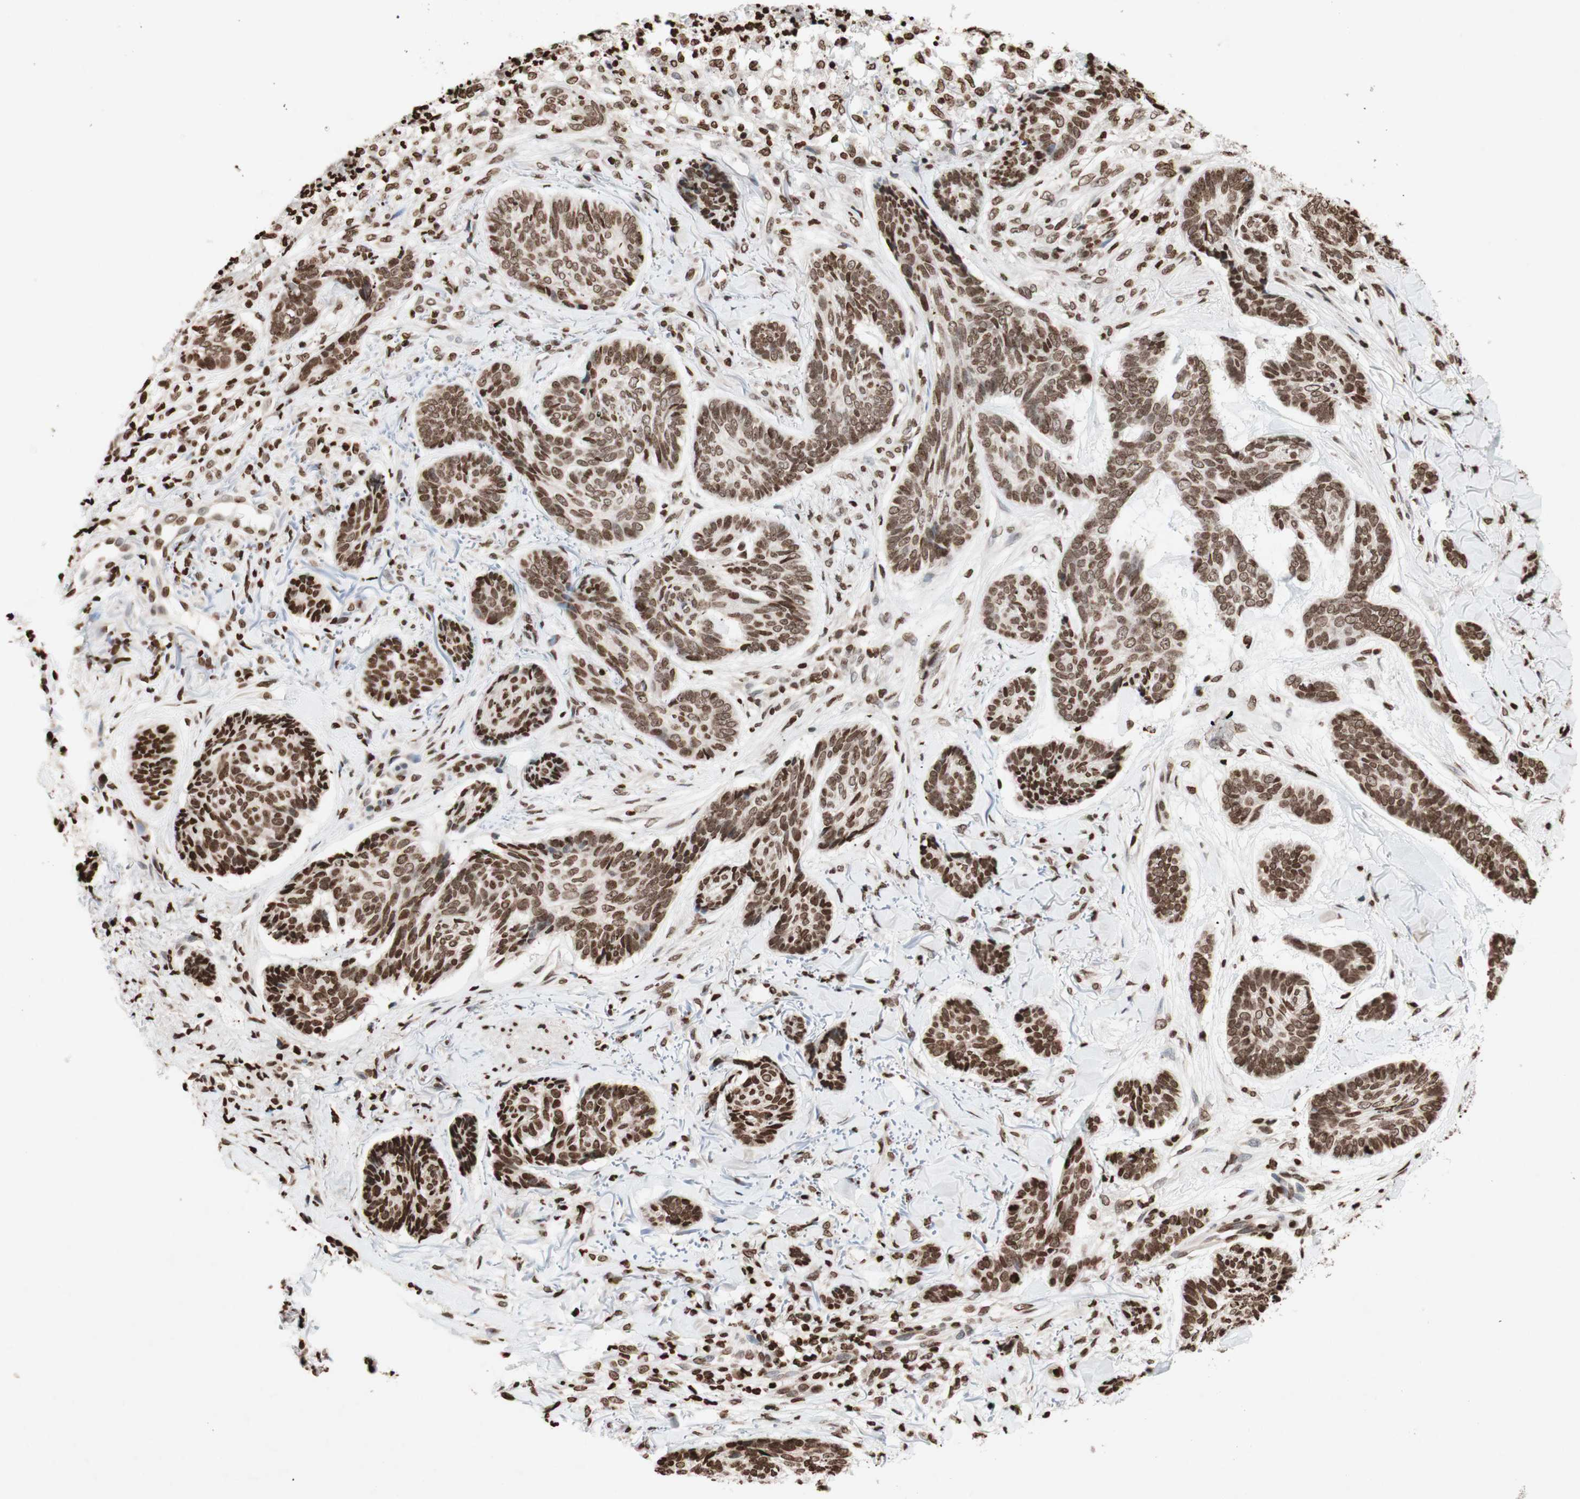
{"staining": {"intensity": "moderate", "quantity": ">75%", "location": "nuclear"}, "tissue": "skin cancer", "cell_type": "Tumor cells", "image_type": "cancer", "snomed": [{"axis": "morphology", "description": "Basal cell carcinoma"}, {"axis": "topography", "description": "Skin"}], "caption": "Immunohistochemical staining of human basal cell carcinoma (skin) reveals moderate nuclear protein positivity in approximately >75% of tumor cells.", "gene": "NCOA3", "patient": {"sex": "male", "age": 43}}